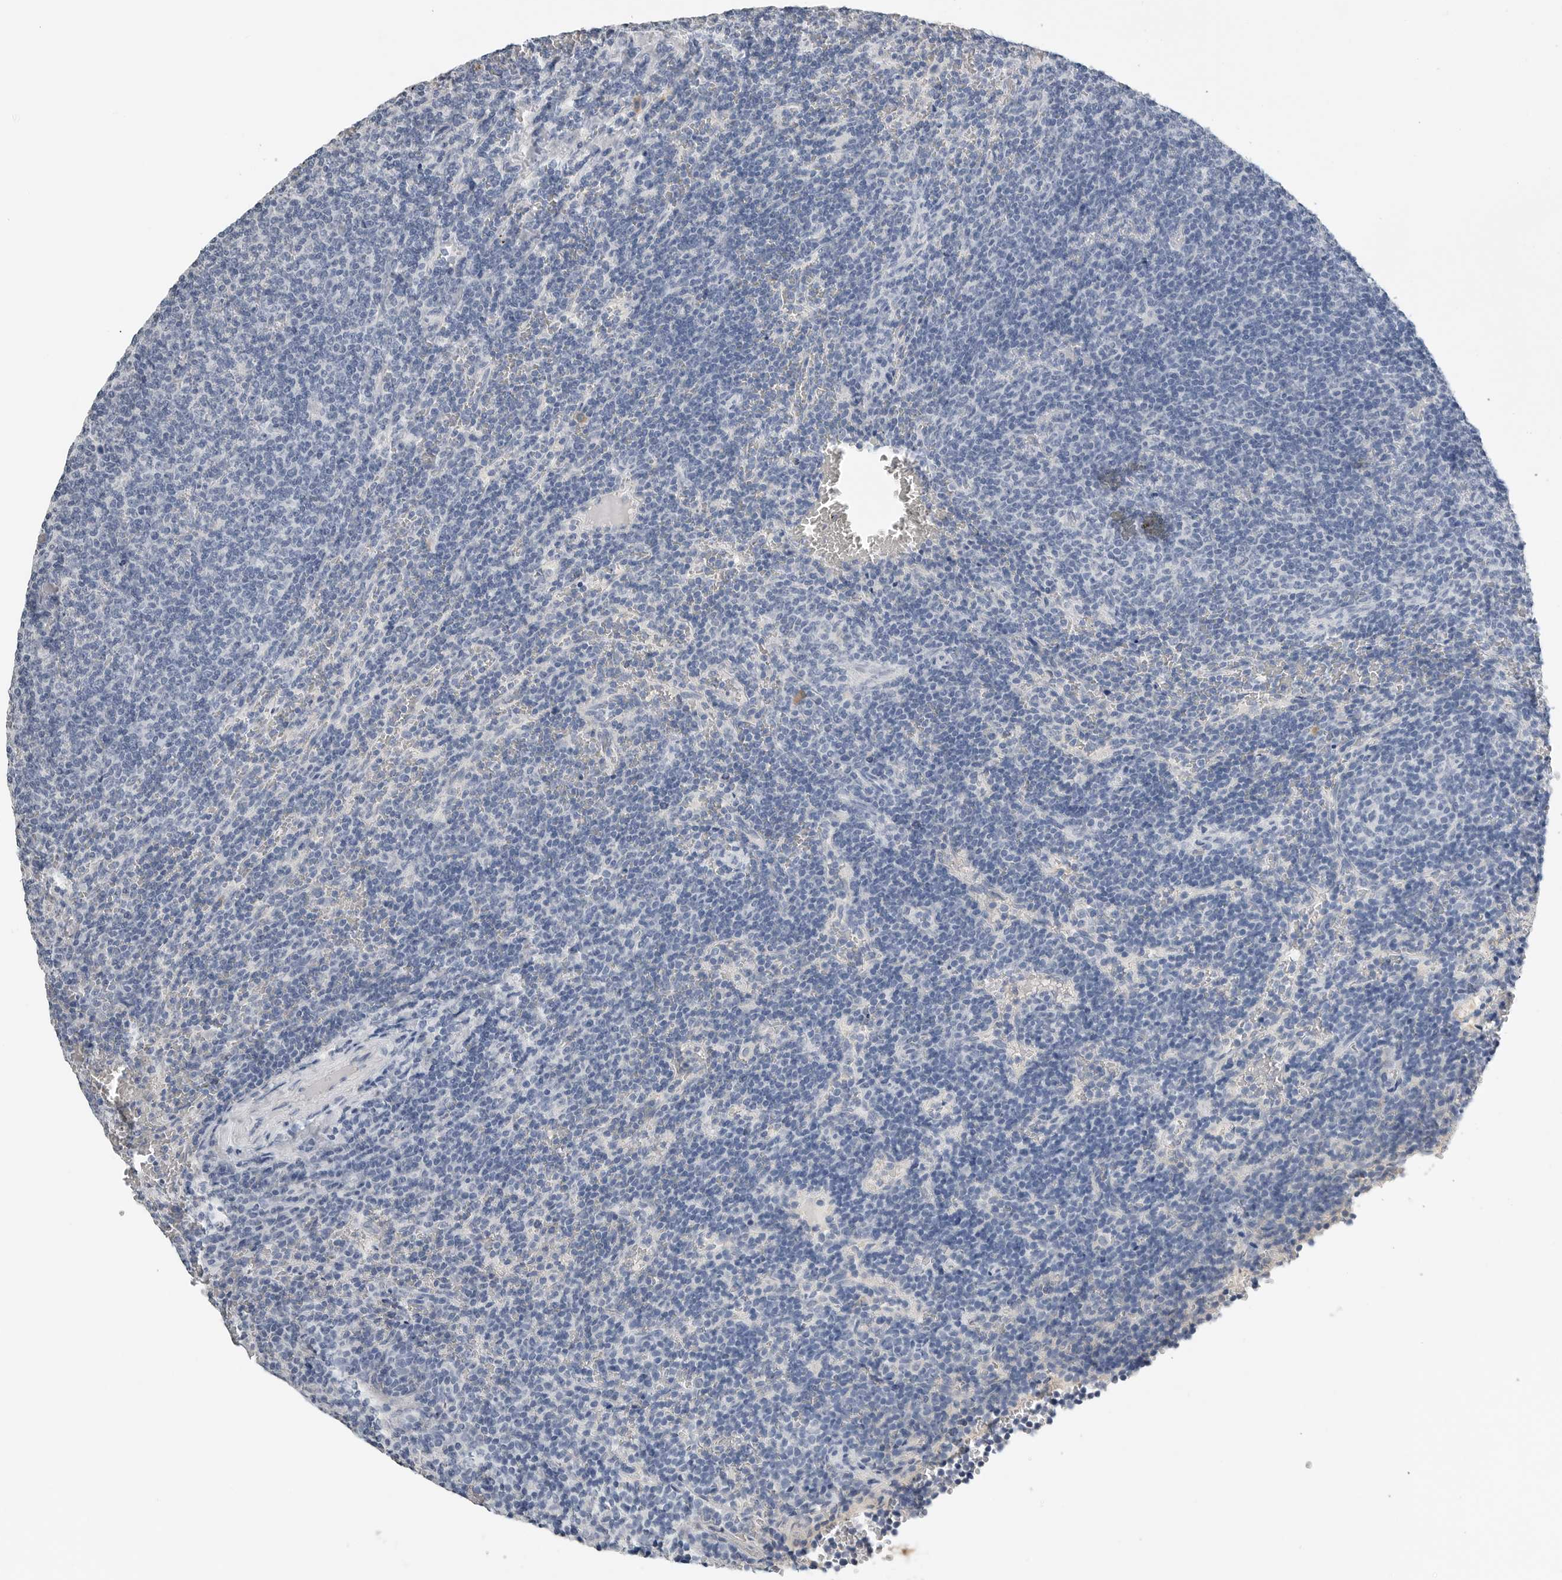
{"staining": {"intensity": "negative", "quantity": "none", "location": "none"}, "tissue": "lymphoma", "cell_type": "Tumor cells", "image_type": "cancer", "snomed": [{"axis": "morphology", "description": "Malignant lymphoma, non-Hodgkin's type, Low grade"}, {"axis": "topography", "description": "Spleen"}], "caption": "High power microscopy histopathology image of an IHC image of low-grade malignant lymphoma, non-Hodgkin's type, revealing no significant expression in tumor cells. (Stains: DAB immunohistochemistry (IHC) with hematoxylin counter stain, Microscopy: brightfield microscopy at high magnification).", "gene": "FABP6", "patient": {"sex": "female", "age": 50}}